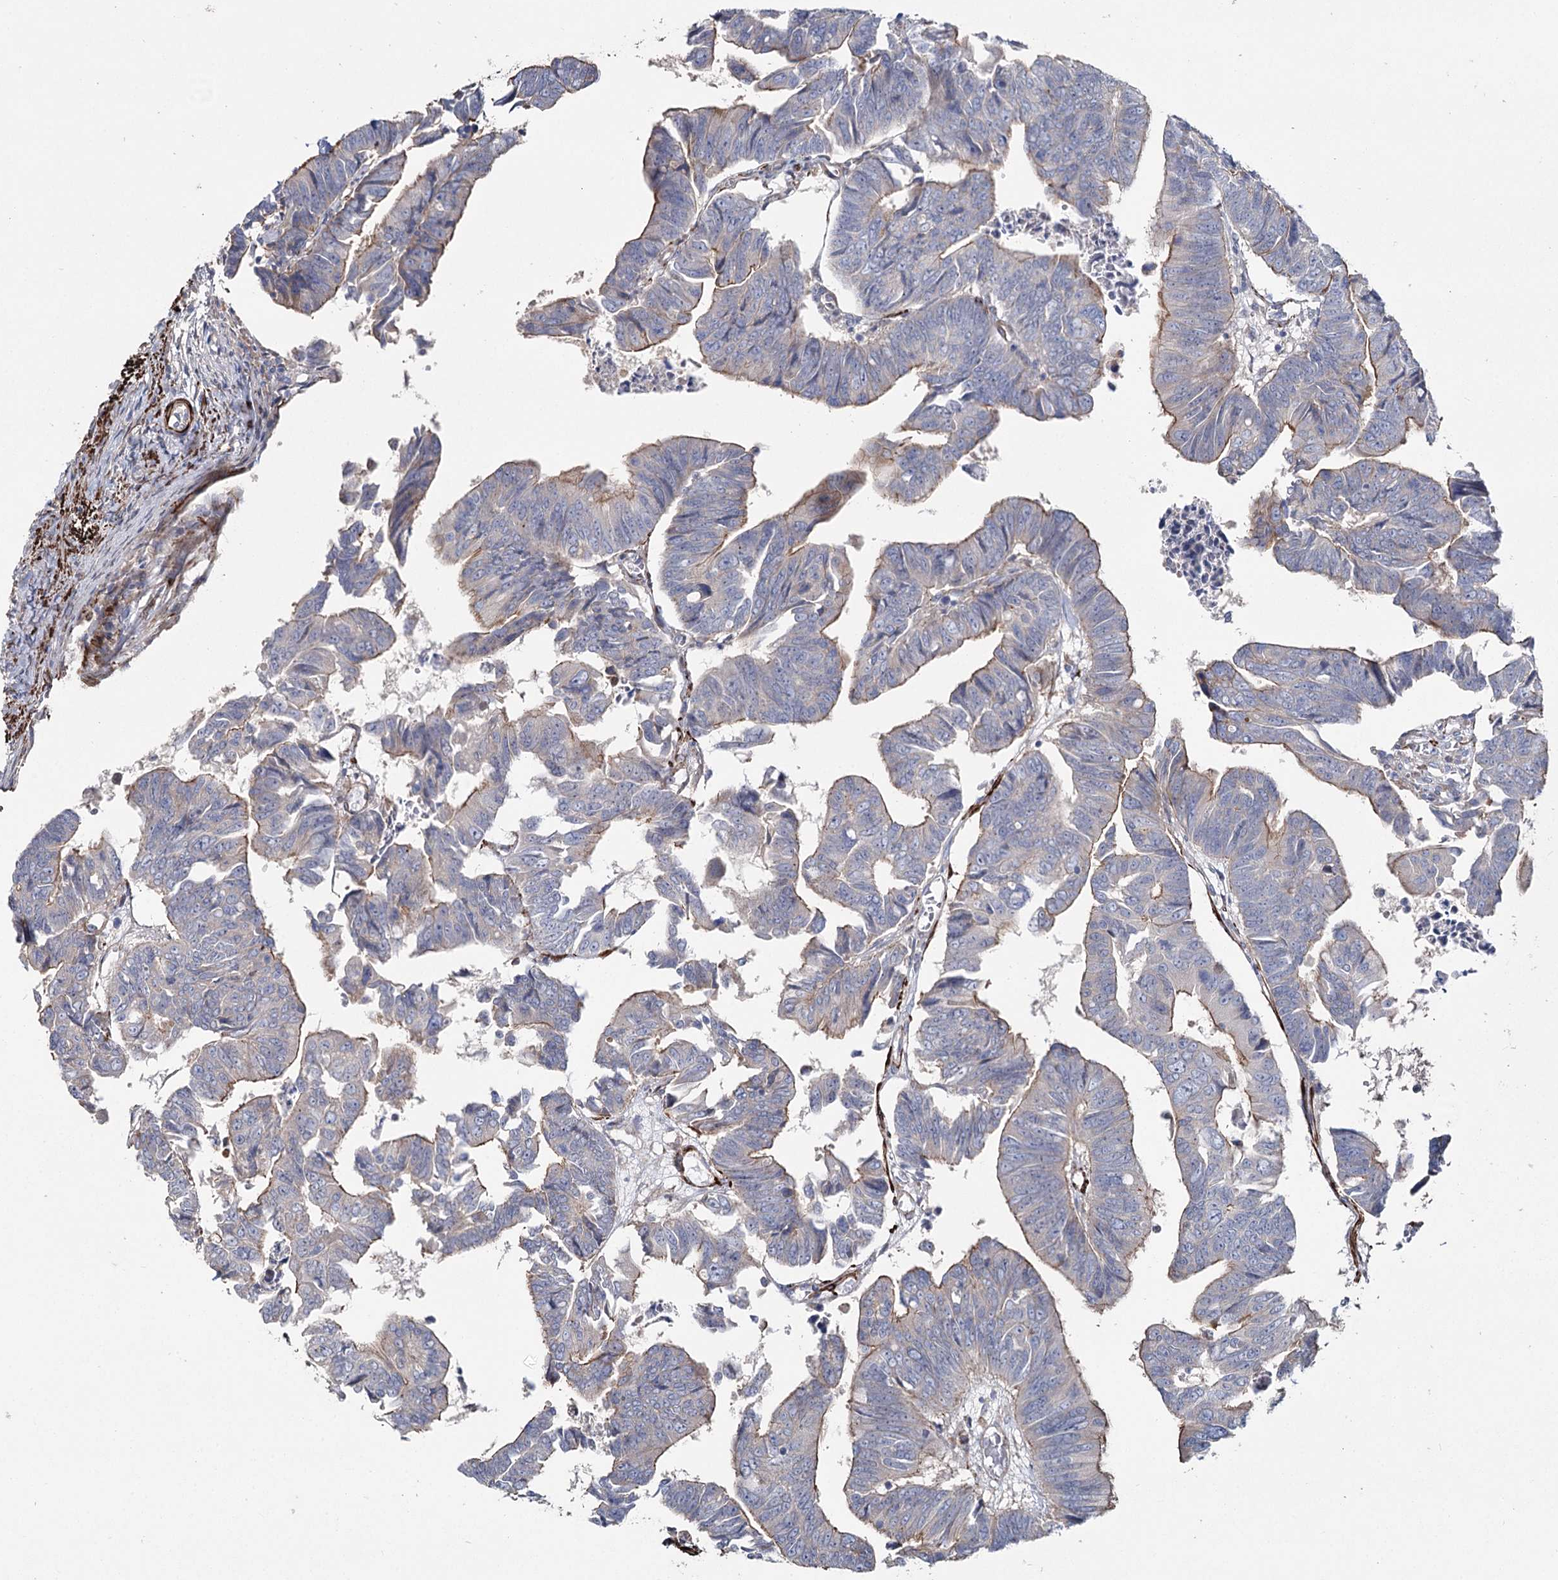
{"staining": {"intensity": "weak", "quantity": "<25%", "location": "cytoplasmic/membranous"}, "tissue": "colorectal cancer", "cell_type": "Tumor cells", "image_type": "cancer", "snomed": [{"axis": "morphology", "description": "Adenocarcinoma, NOS"}, {"axis": "topography", "description": "Rectum"}], "caption": "The image reveals no significant staining in tumor cells of colorectal adenocarcinoma.", "gene": "SUMF1", "patient": {"sex": "female", "age": 65}}